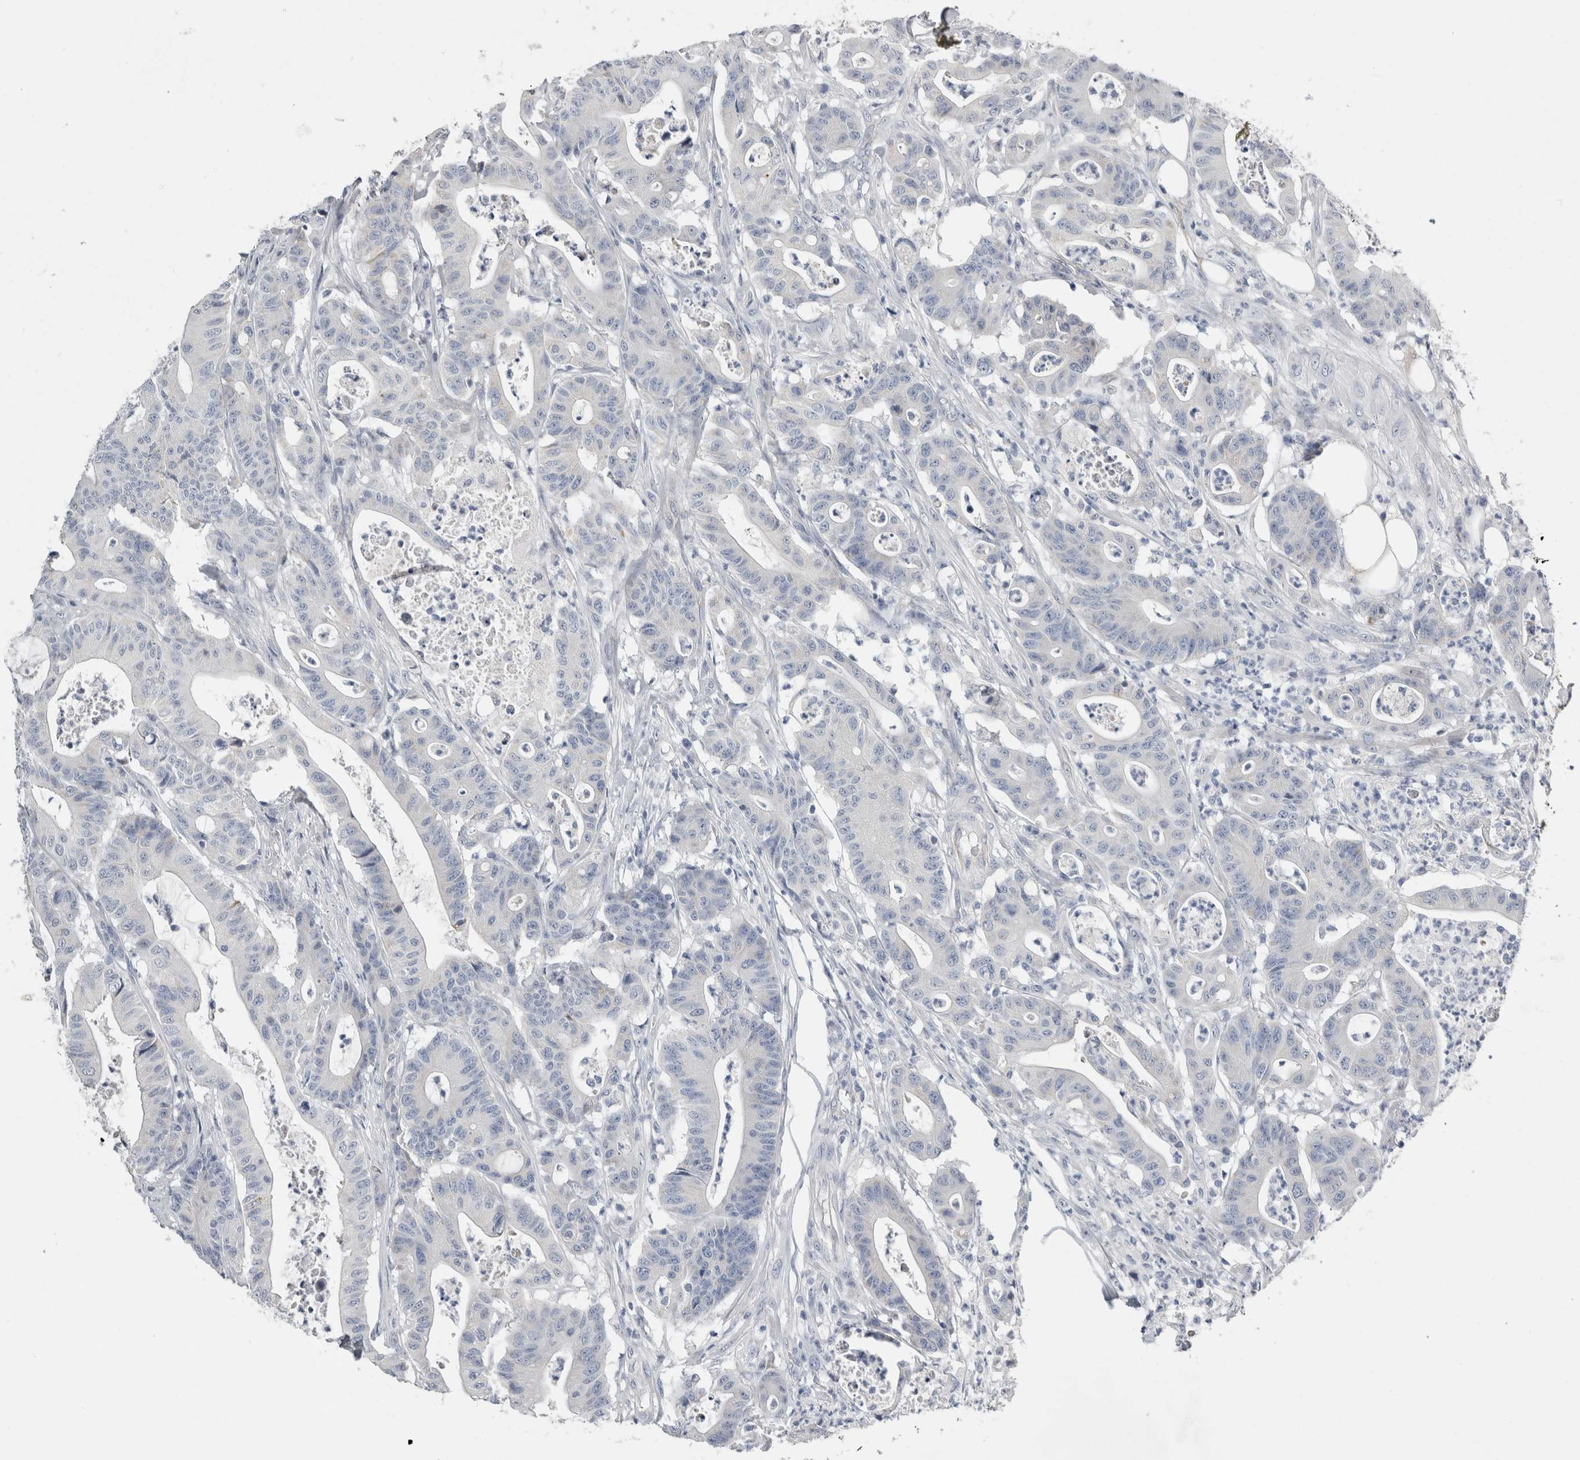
{"staining": {"intensity": "negative", "quantity": "none", "location": "none"}, "tissue": "colorectal cancer", "cell_type": "Tumor cells", "image_type": "cancer", "snomed": [{"axis": "morphology", "description": "Adenocarcinoma, NOS"}, {"axis": "topography", "description": "Colon"}], "caption": "Immunohistochemistry histopathology image of neoplastic tissue: adenocarcinoma (colorectal) stained with DAB displays no significant protein positivity in tumor cells.", "gene": "FXYD7", "patient": {"sex": "female", "age": 84}}